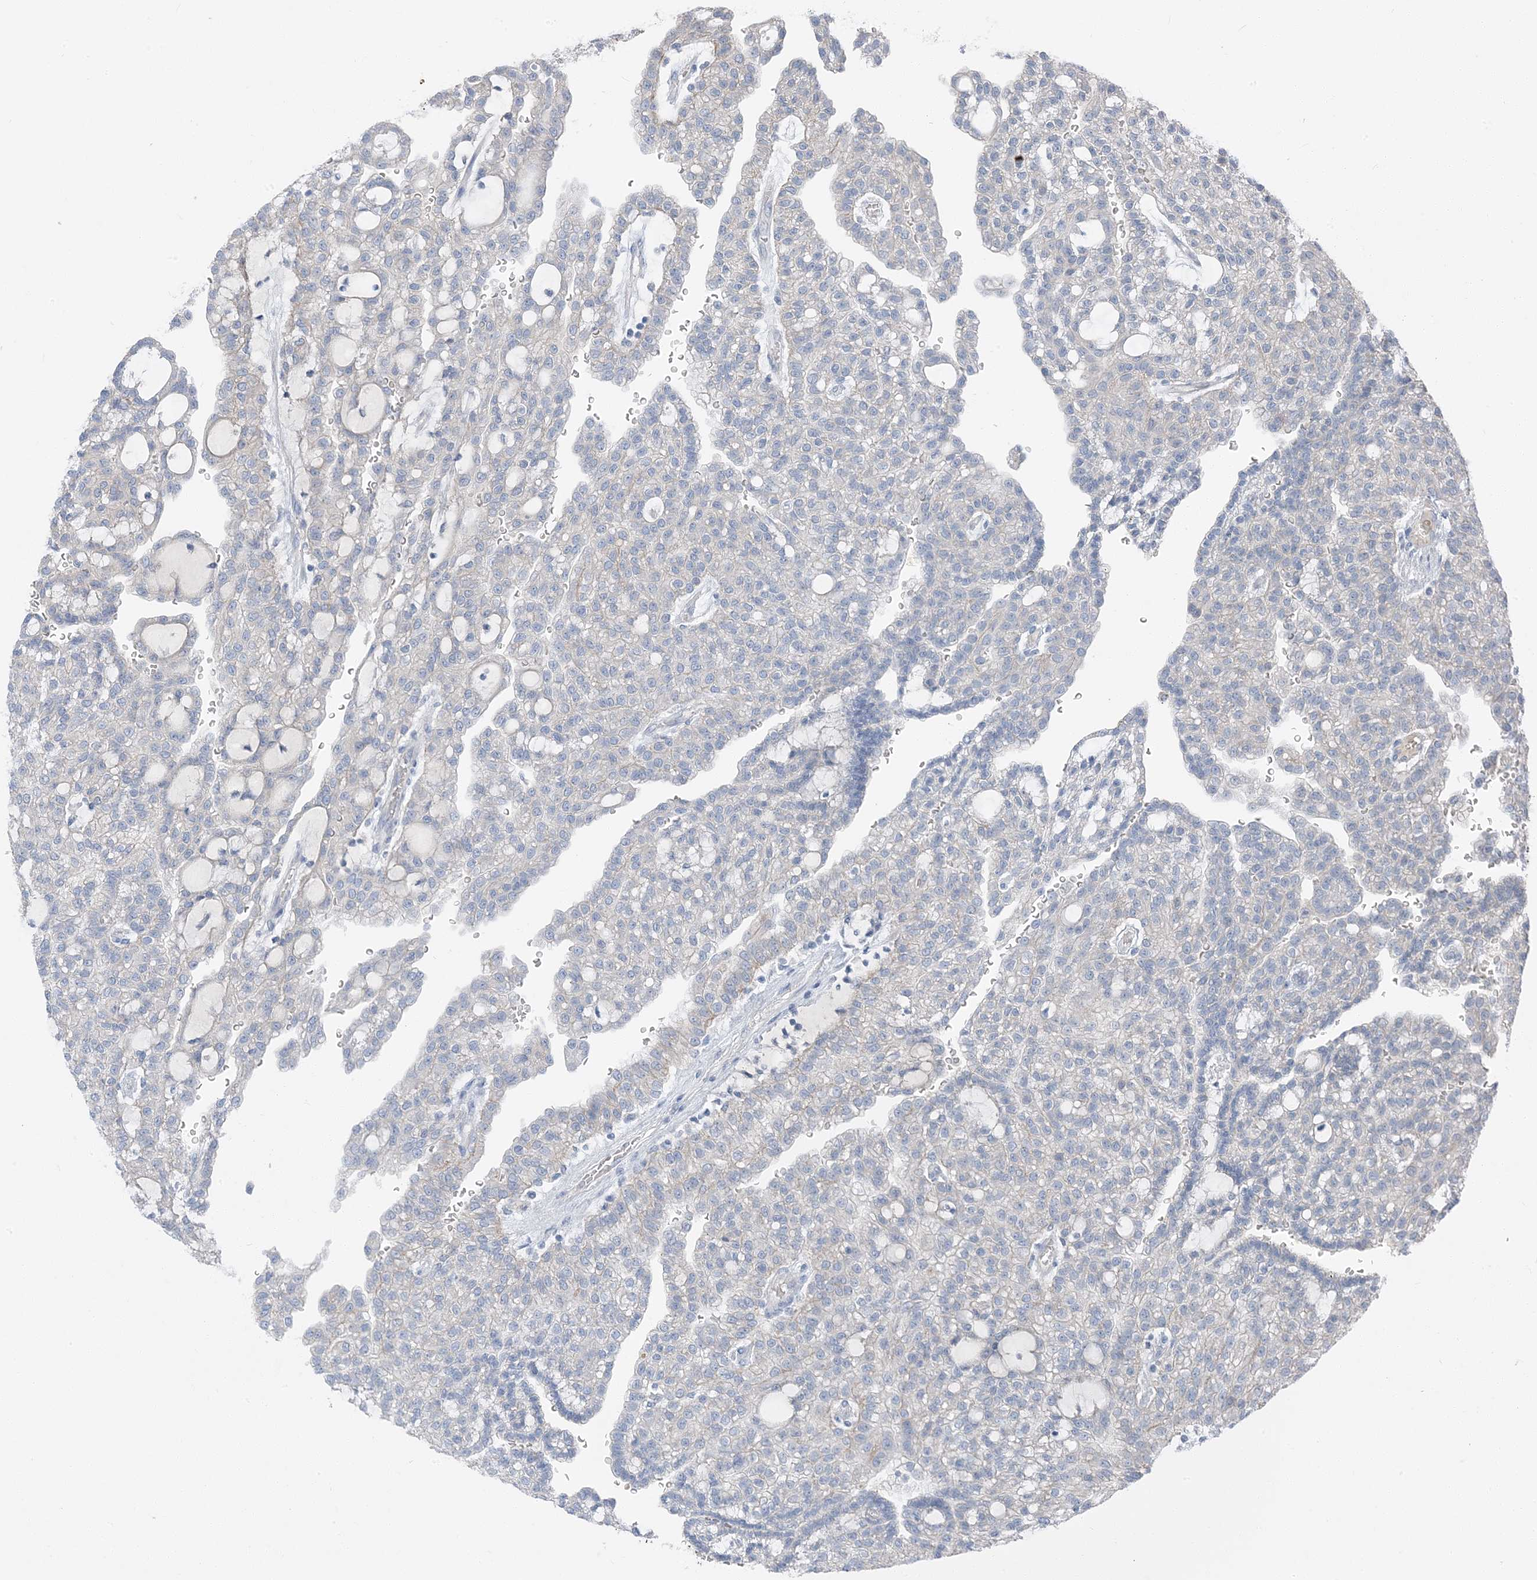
{"staining": {"intensity": "negative", "quantity": "none", "location": "none"}, "tissue": "renal cancer", "cell_type": "Tumor cells", "image_type": "cancer", "snomed": [{"axis": "morphology", "description": "Adenocarcinoma, NOS"}, {"axis": "topography", "description": "Kidney"}], "caption": "Protein analysis of renal adenocarcinoma demonstrates no significant staining in tumor cells. (DAB (3,3'-diaminobenzidine) IHC visualized using brightfield microscopy, high magnification).", "gene": "NCOA7", "patient": {"sex": "male", "age": 63}}